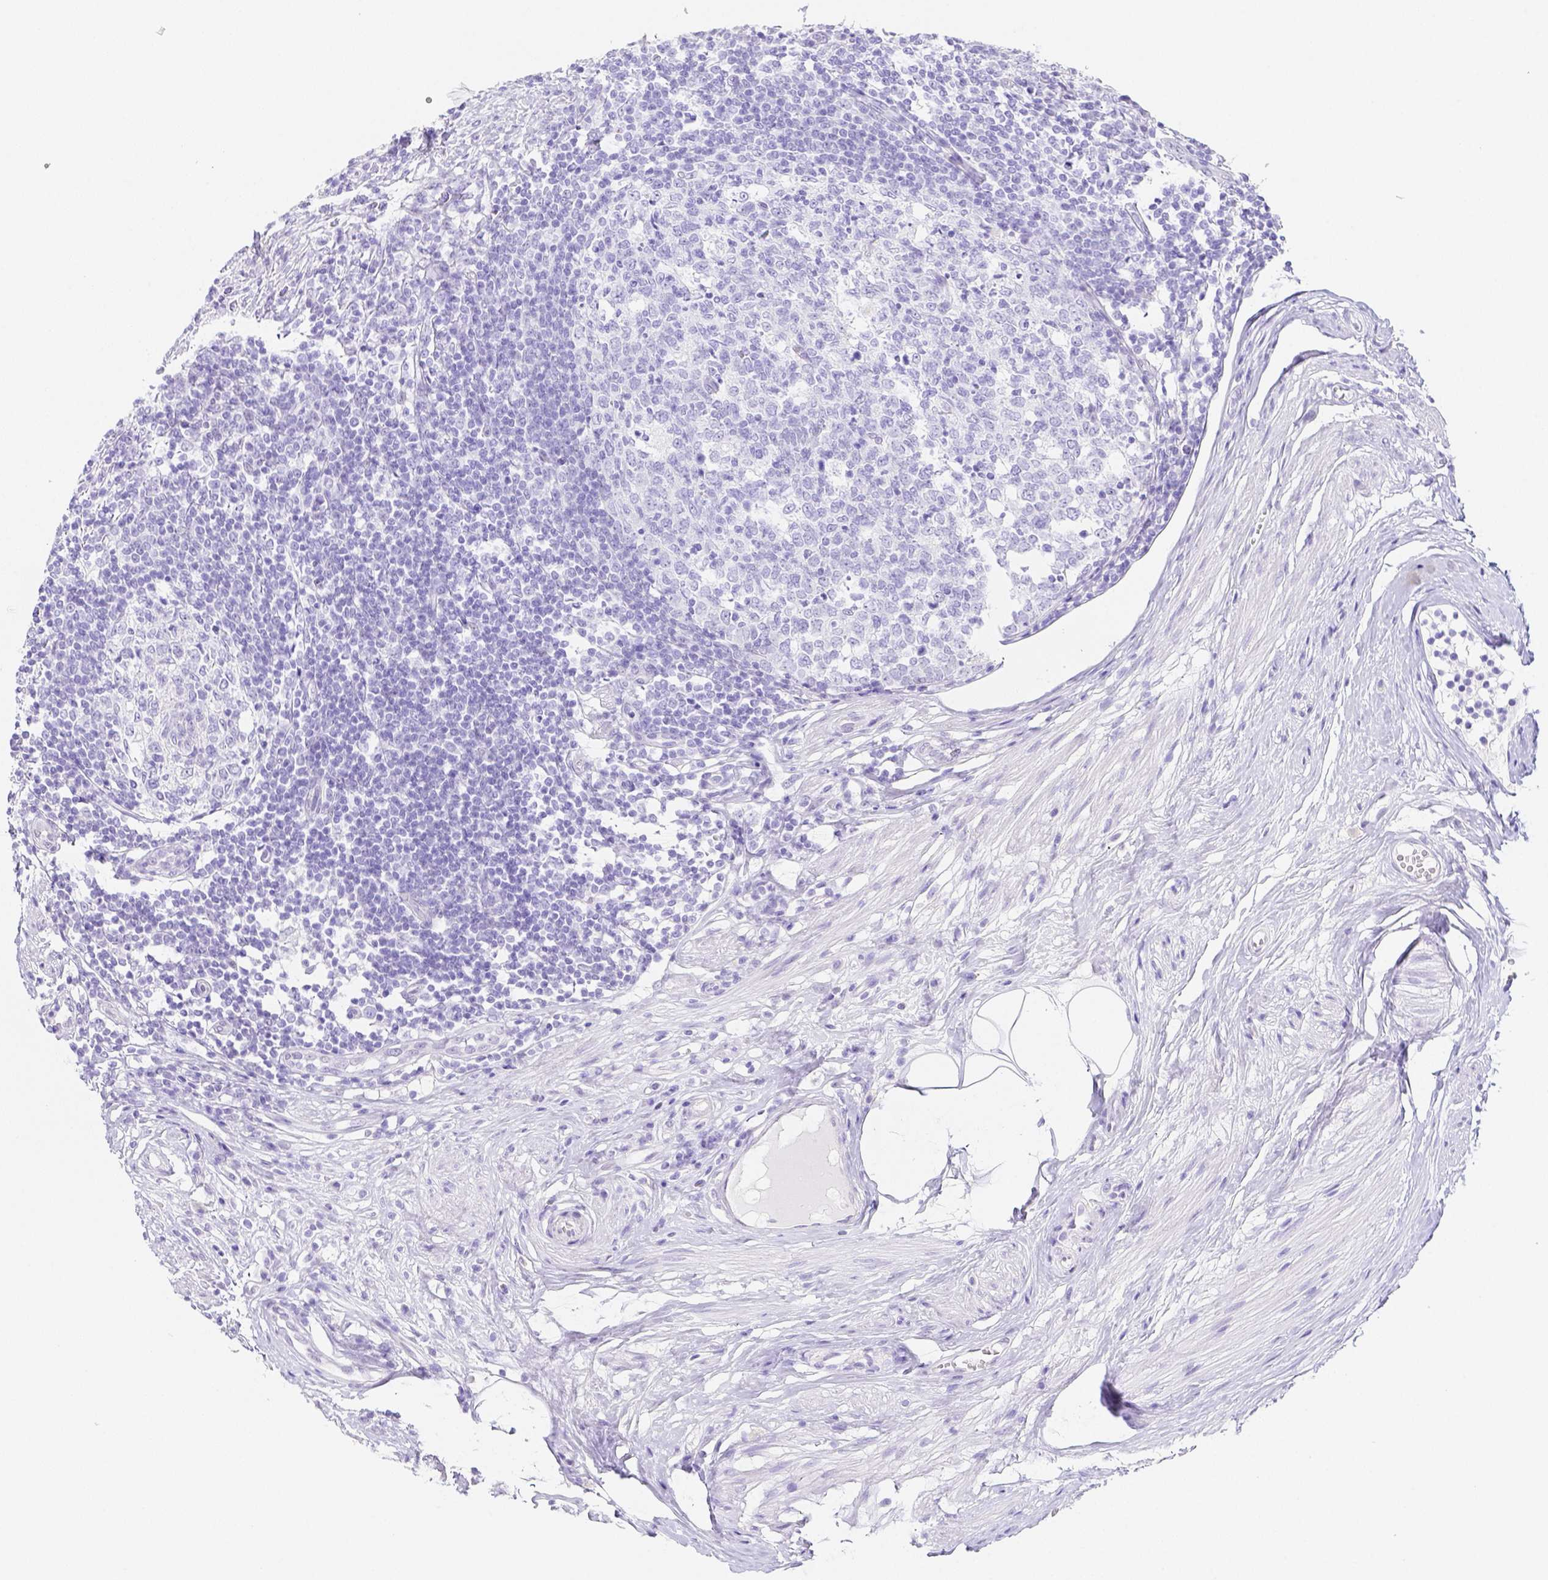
{"staining": {"intensity": "negative", "quantity": "none", "location": "none"}, "tissue": "appendix", "cell_type": "Glandular cells", "image_type": "normal", "snomed": [{"axis": "morphology", "description": "Normal tissue, NOS"}, {"axis": "topography", "description": "Appendix"}], "caption": "An immunohistochemistry micrograph of normal appendix is shown. There is no staining in glandular cells of appendix. Brightfield microscopy of immunohistochemistry (IHC) stained with DAB (brown) and hematoxylin (blue), captured at high magnification.", "gene": "ARHGAP36", "patient": {"sex": "female", "age": 56}}